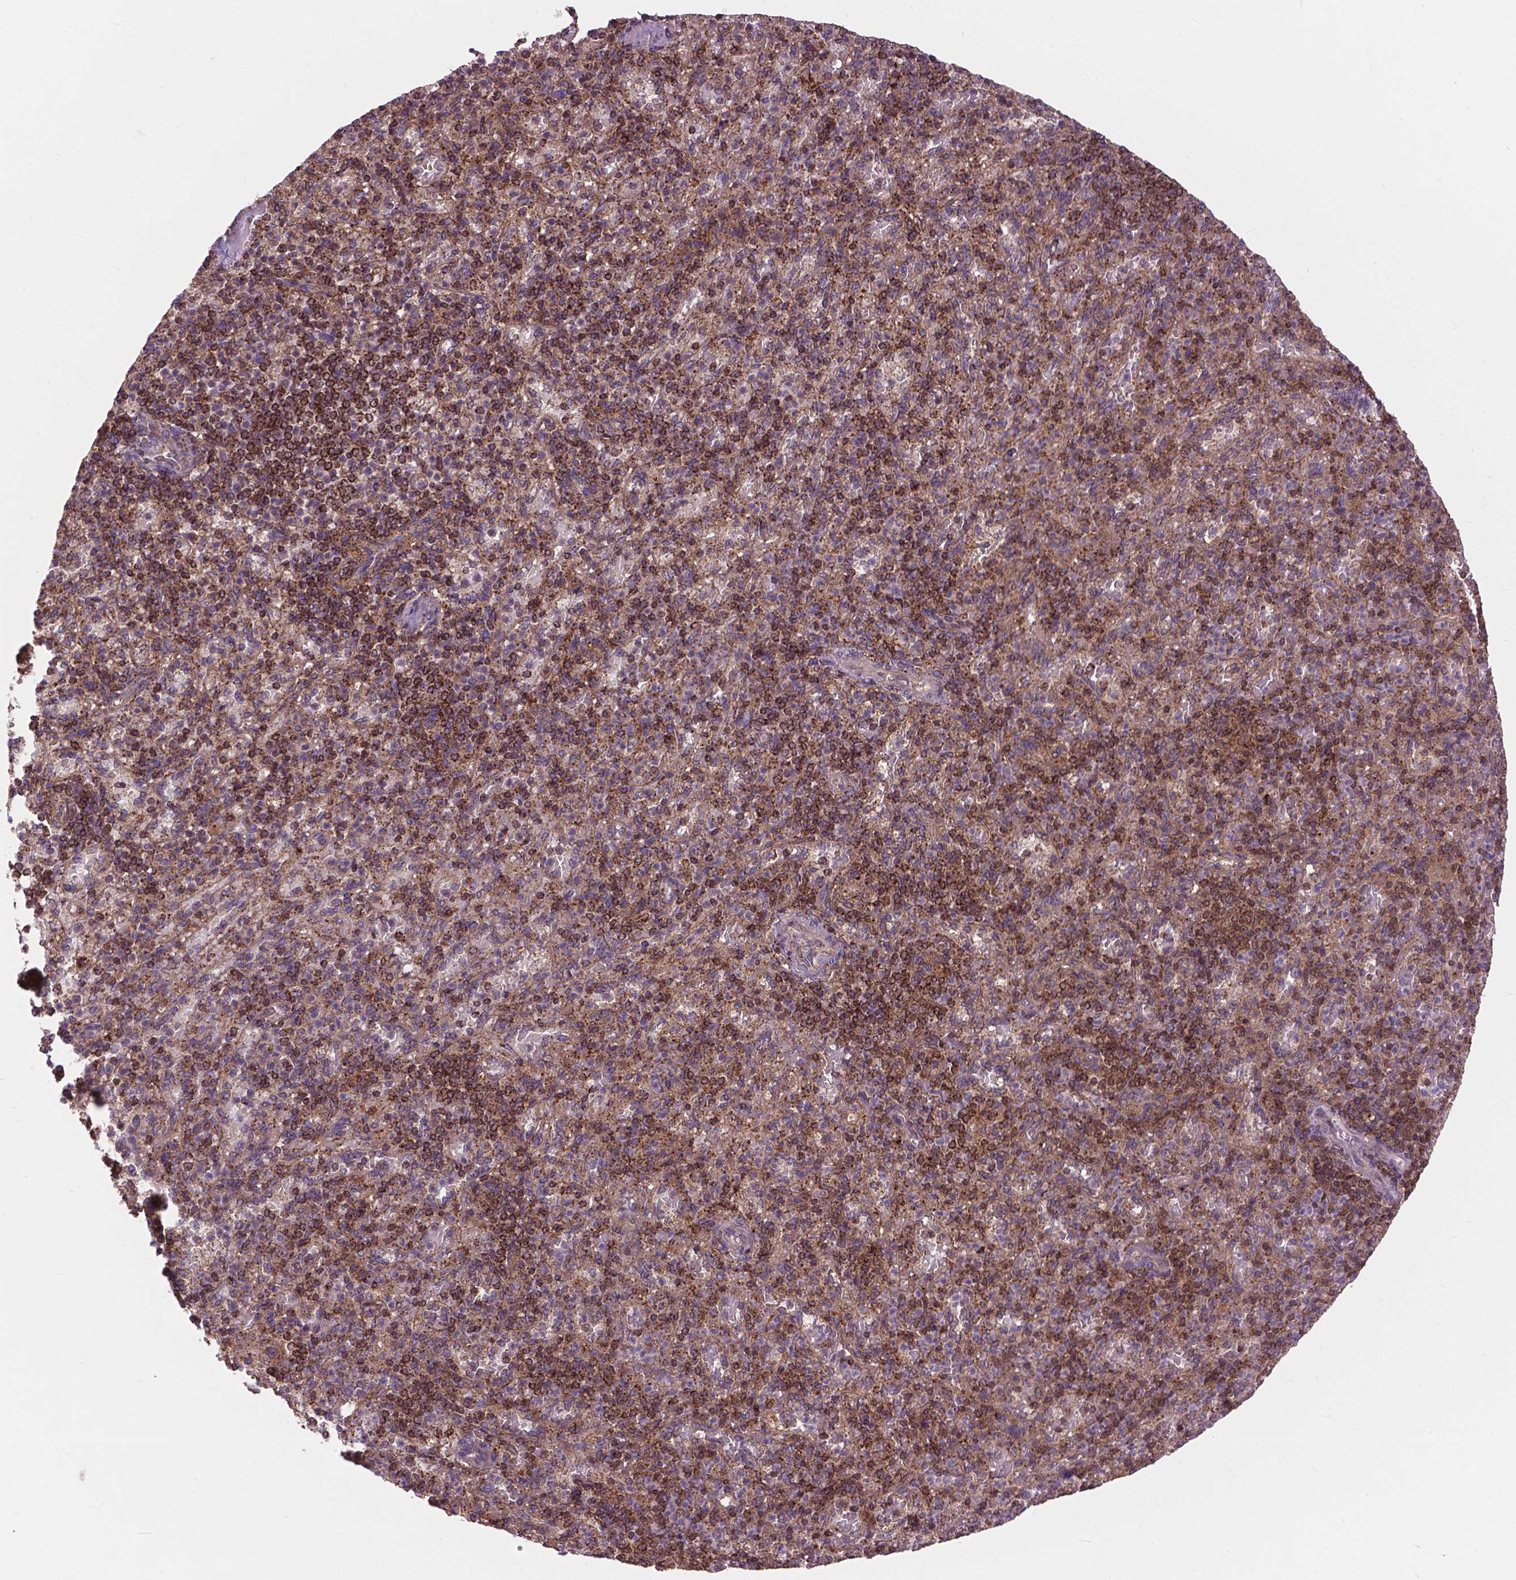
{"staining": {"intensity": "moderate", "quantity": ">75%", "location": "cytoplasmic/membranous"}, "tissue": "spleen", "cell_type": "Cells in red pulp", "image_type": "normal", "snomed": [{"axis": "morphology", "description": "Normal tissue, NOS"}, {"axis": "topography", "description": "Spleen"}], "caption": "Immunohistochemistry micrograph of normal spleen: human spleen stained using immunohistochemistry (IHC) displays medium levels of moderate protein expression localized specifically in the cytoplasmic/membranous of cells in red pulp, appearing as a cytoplasmic/membranous brown color.", "gene": "CHMP4A", "patient": {"sex": "female", "age": 74}}